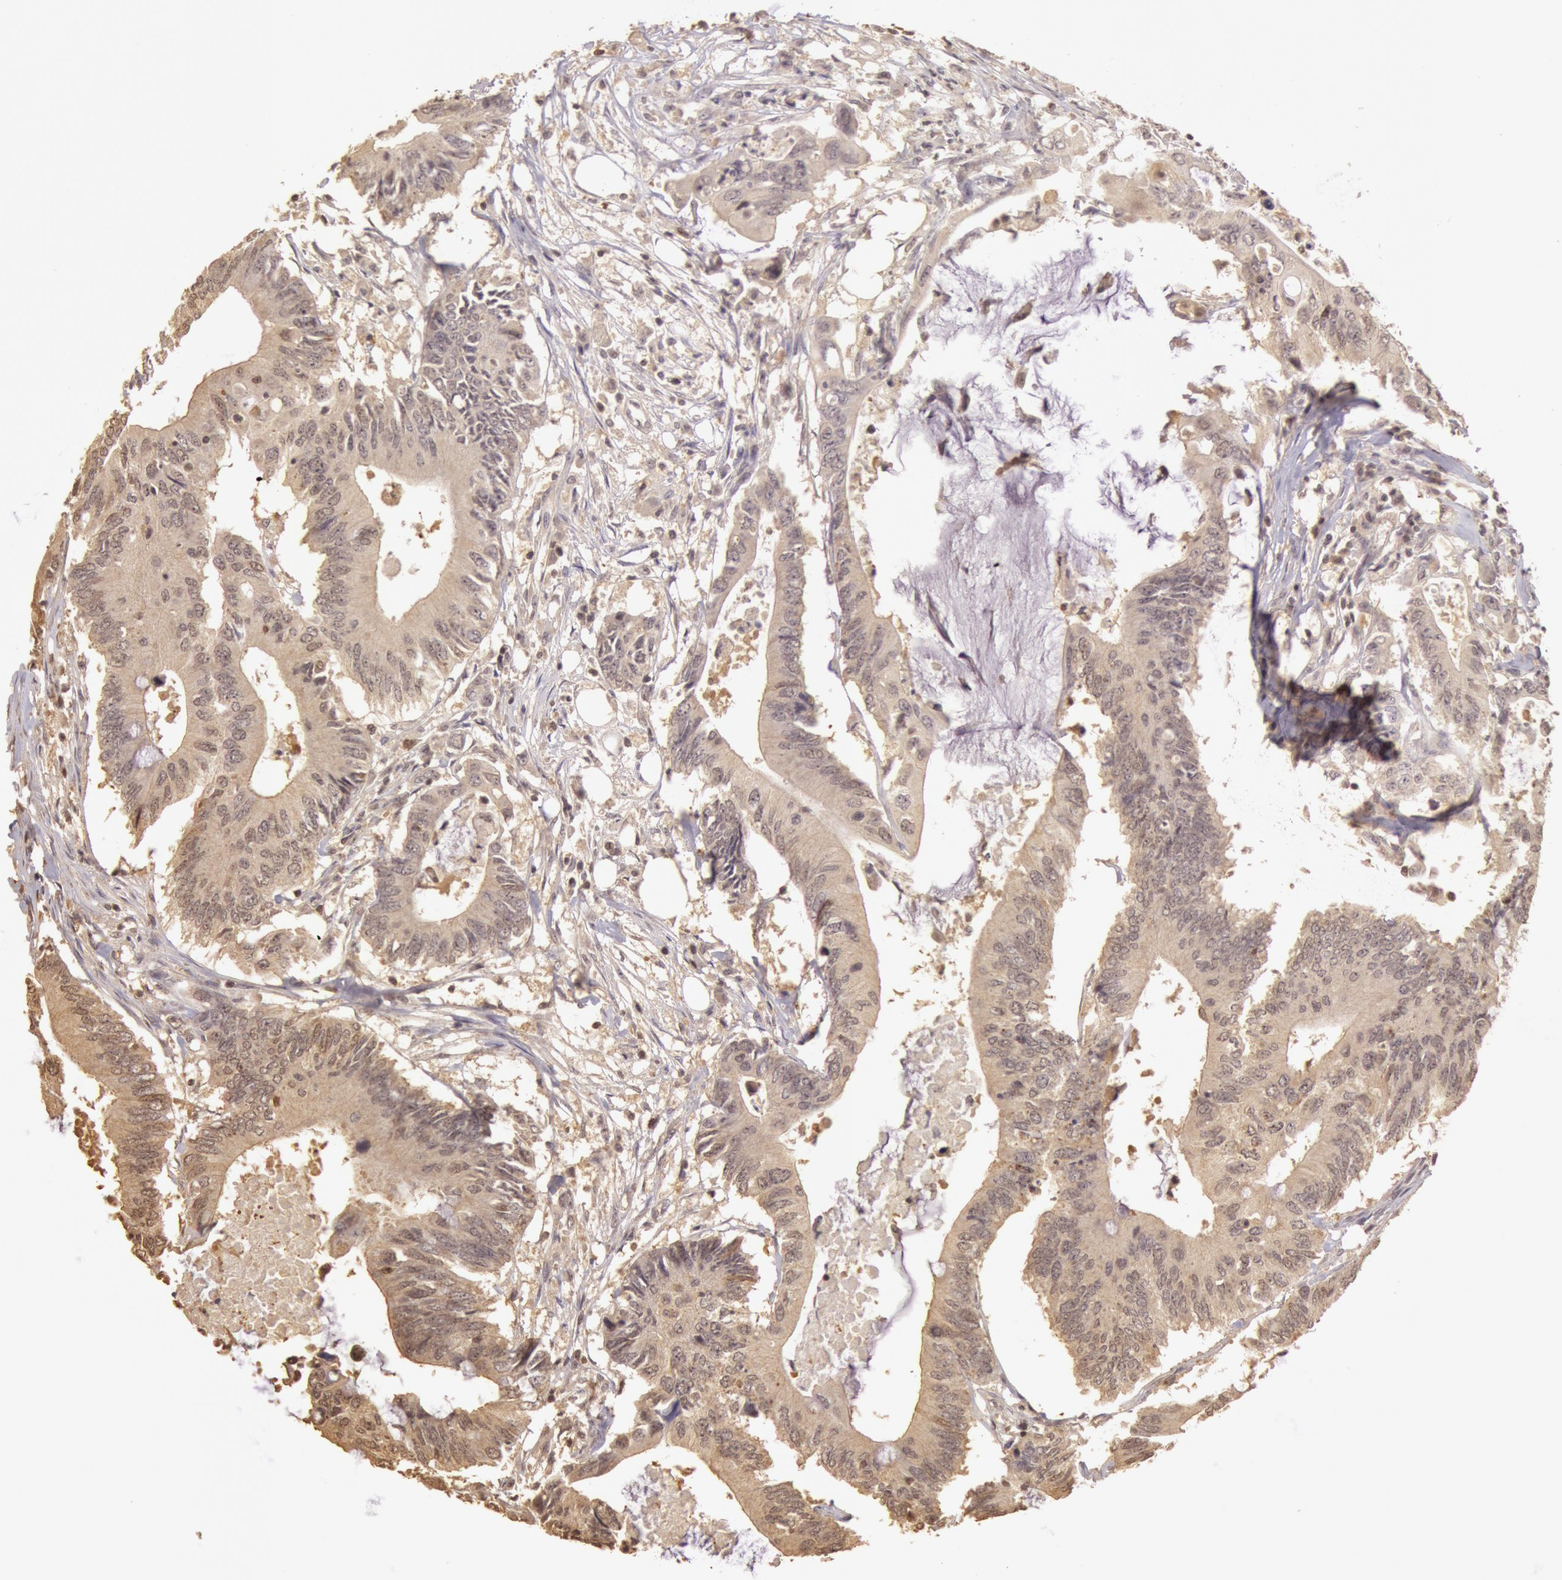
{"staining": {"intensity": "weak", "quantity": ">75%", "location": "cytoplasmic/membranous,nuclear"}, "tissue": "colorectal cancer", "cell_type": "Tumor cells", "image_type": "cancer", "snomed": [{"axis": "morphology", "description": "Adenocarcinoma, NOS"}, {"axis": "topography", "description": "Colon"}], "caption": "This photomicrograph demonstrates immunohistochemistry (IHC) staining of colorectal cancer, with low weak cytoplasmic/membranous and nuclear positivity in approximately >75% of tumor cells.", "gene": "SOD1", "patient": {"sex": "male", "age": 71}}